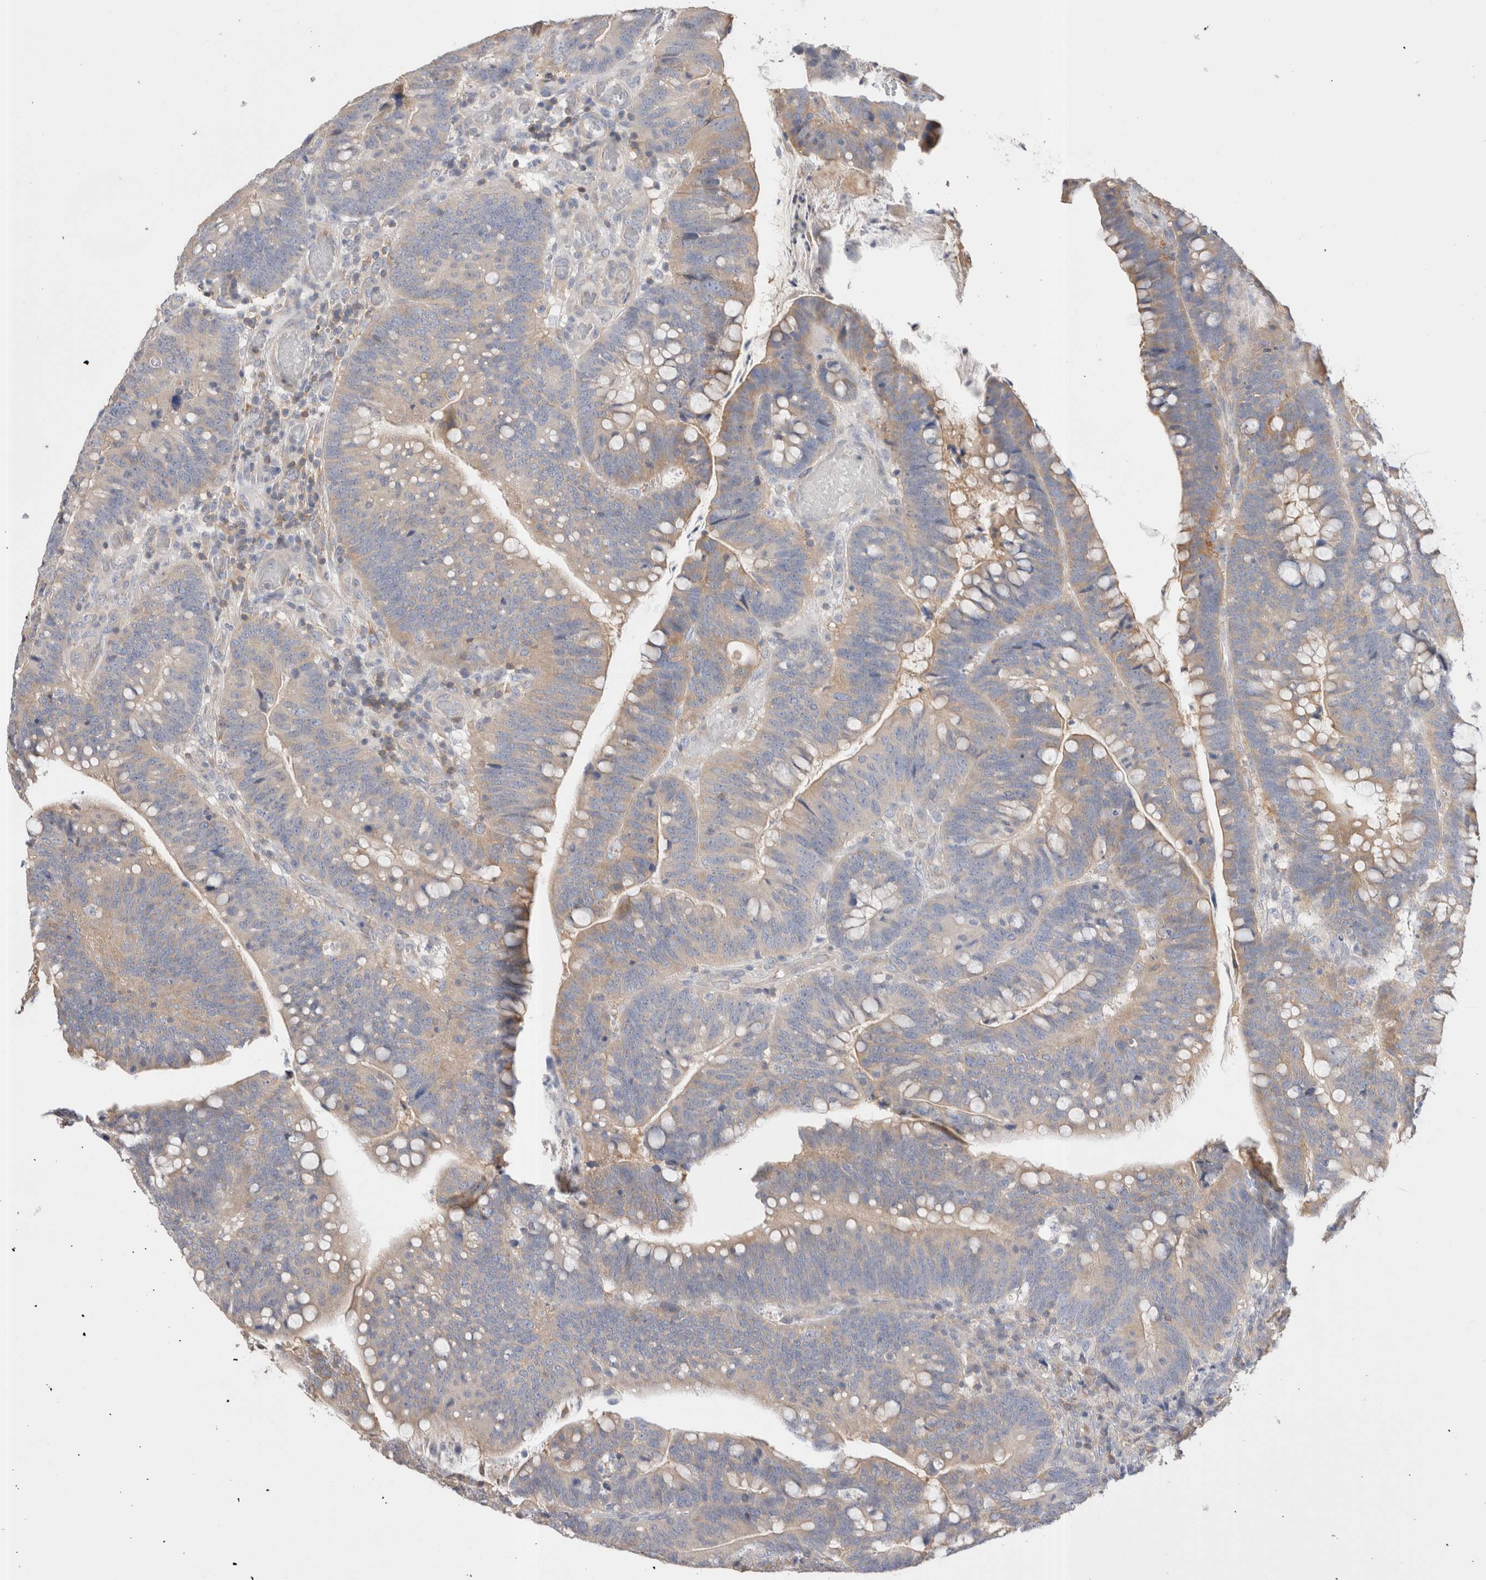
{"staining": {"intensity": "weak", "quantity": "25%-75%", "location": "cytoplasmic/membranous"}, "tissue": "colorectal cancer", "cell_type": "Tumor cells", "image_type": "cancer", "snomed": [{"axis": "morphology", "description": "Normal tissue, NOS"}, {"axis": "morphology", "description": "Adenocarcinoma, NOS"}, {"axis": "topography", "description": "Colon"}], "caption": "Weak cytoplasmic/membranous protein positivity is identified in about 25%-75% of tumor cells in colorectal adenocarcinoma.", "gene": "CAPN2", "patient": {"sex": "female", "age": 66}}